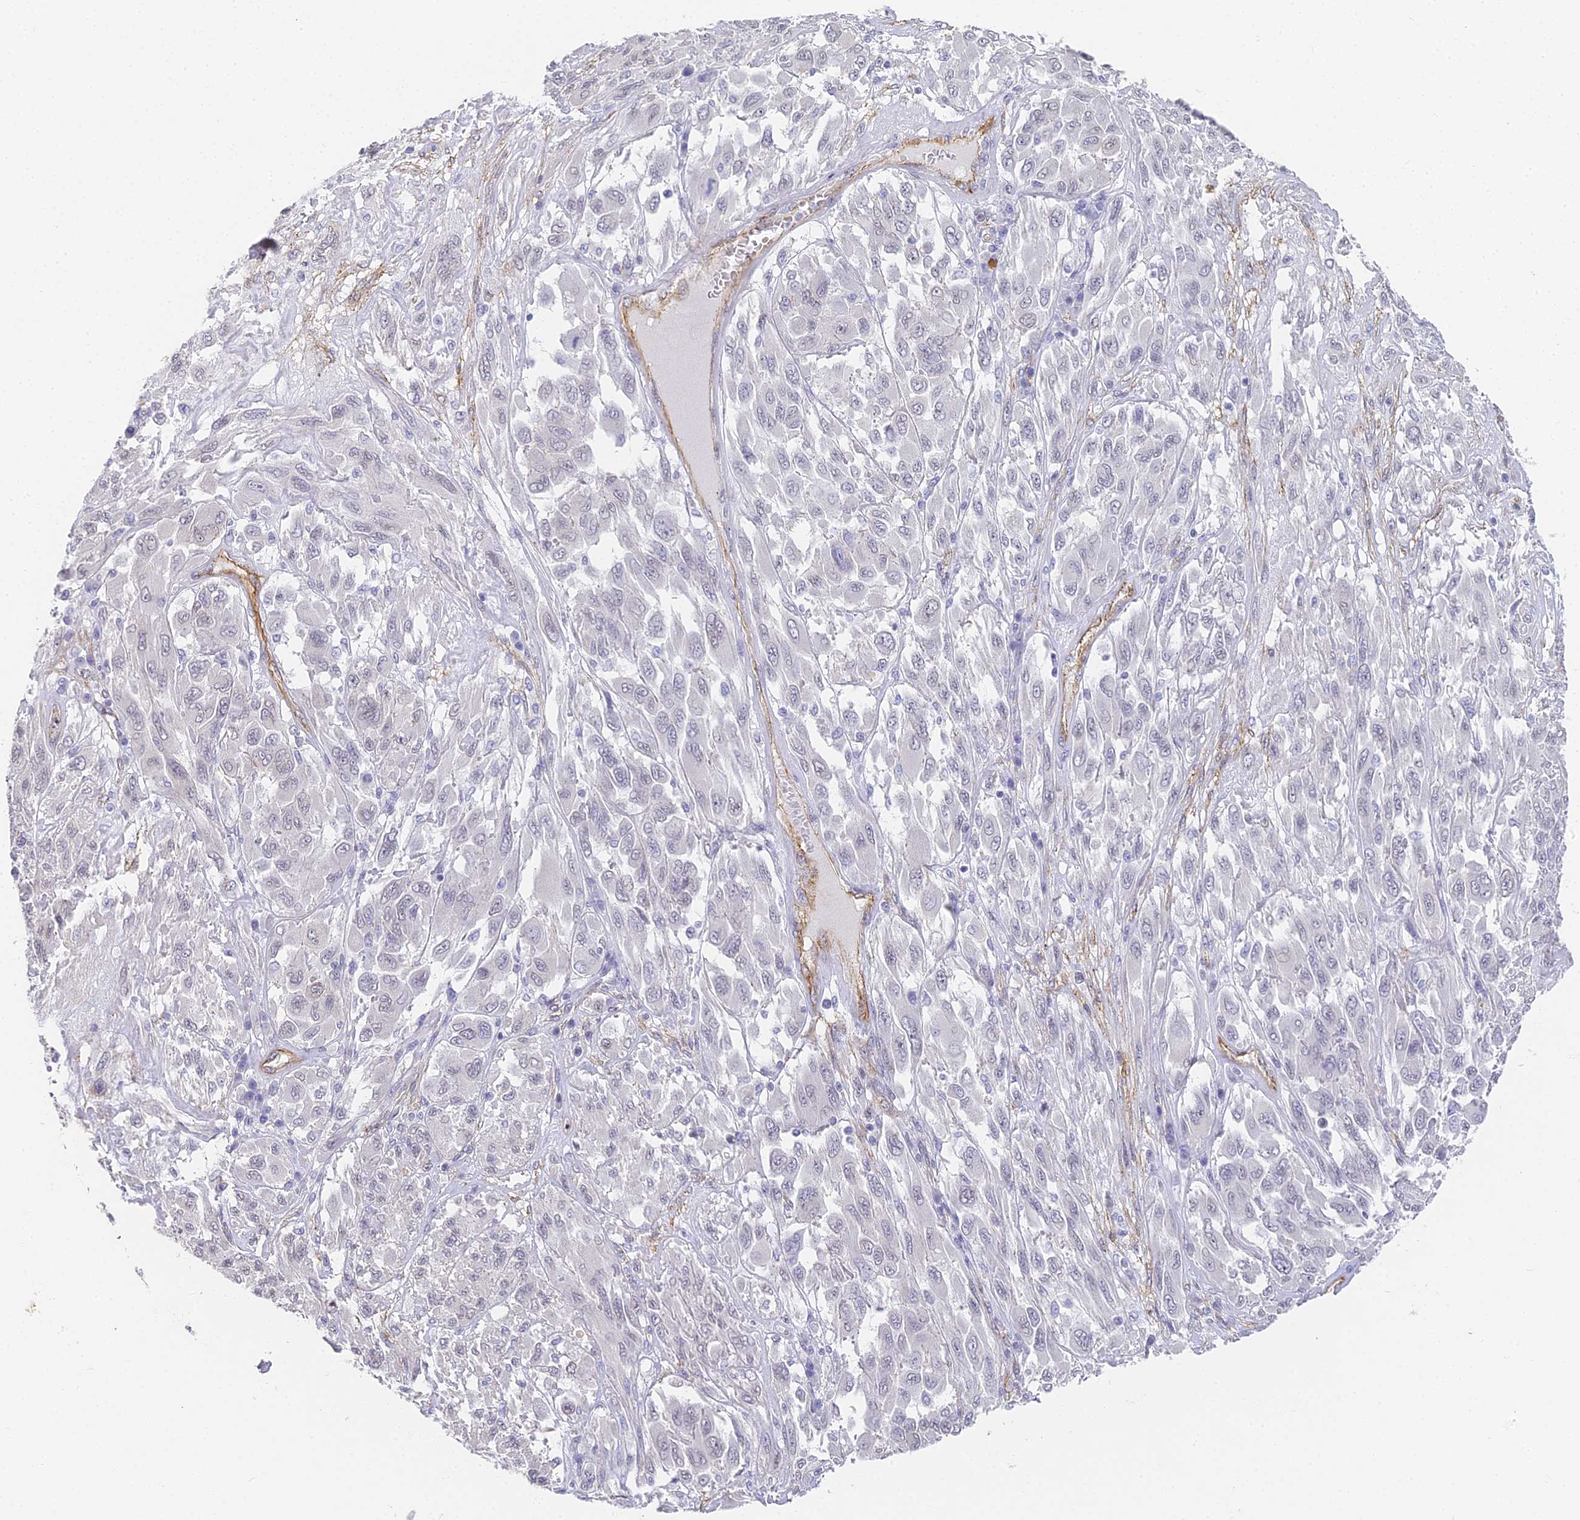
{"staining": {"intensity": "negative", "quantity": "none", "location": "none"}, "tissue": "melanoma", "cell_type": "Tumor cells", "image_type": "cancer", "snomed": [{"axis": "morphology", "description": "Malignant melanoma, NOS"}, {"axis": "topography", "description": "Skin"}], "caption": "Immunohistochemistry (IHC) photomicrograph of melanoma stained for a protein (brown), which exhibits no positivity in tumor cells.", "gene": "GJA1", "patient": {"sex": "female", "age": 91}}